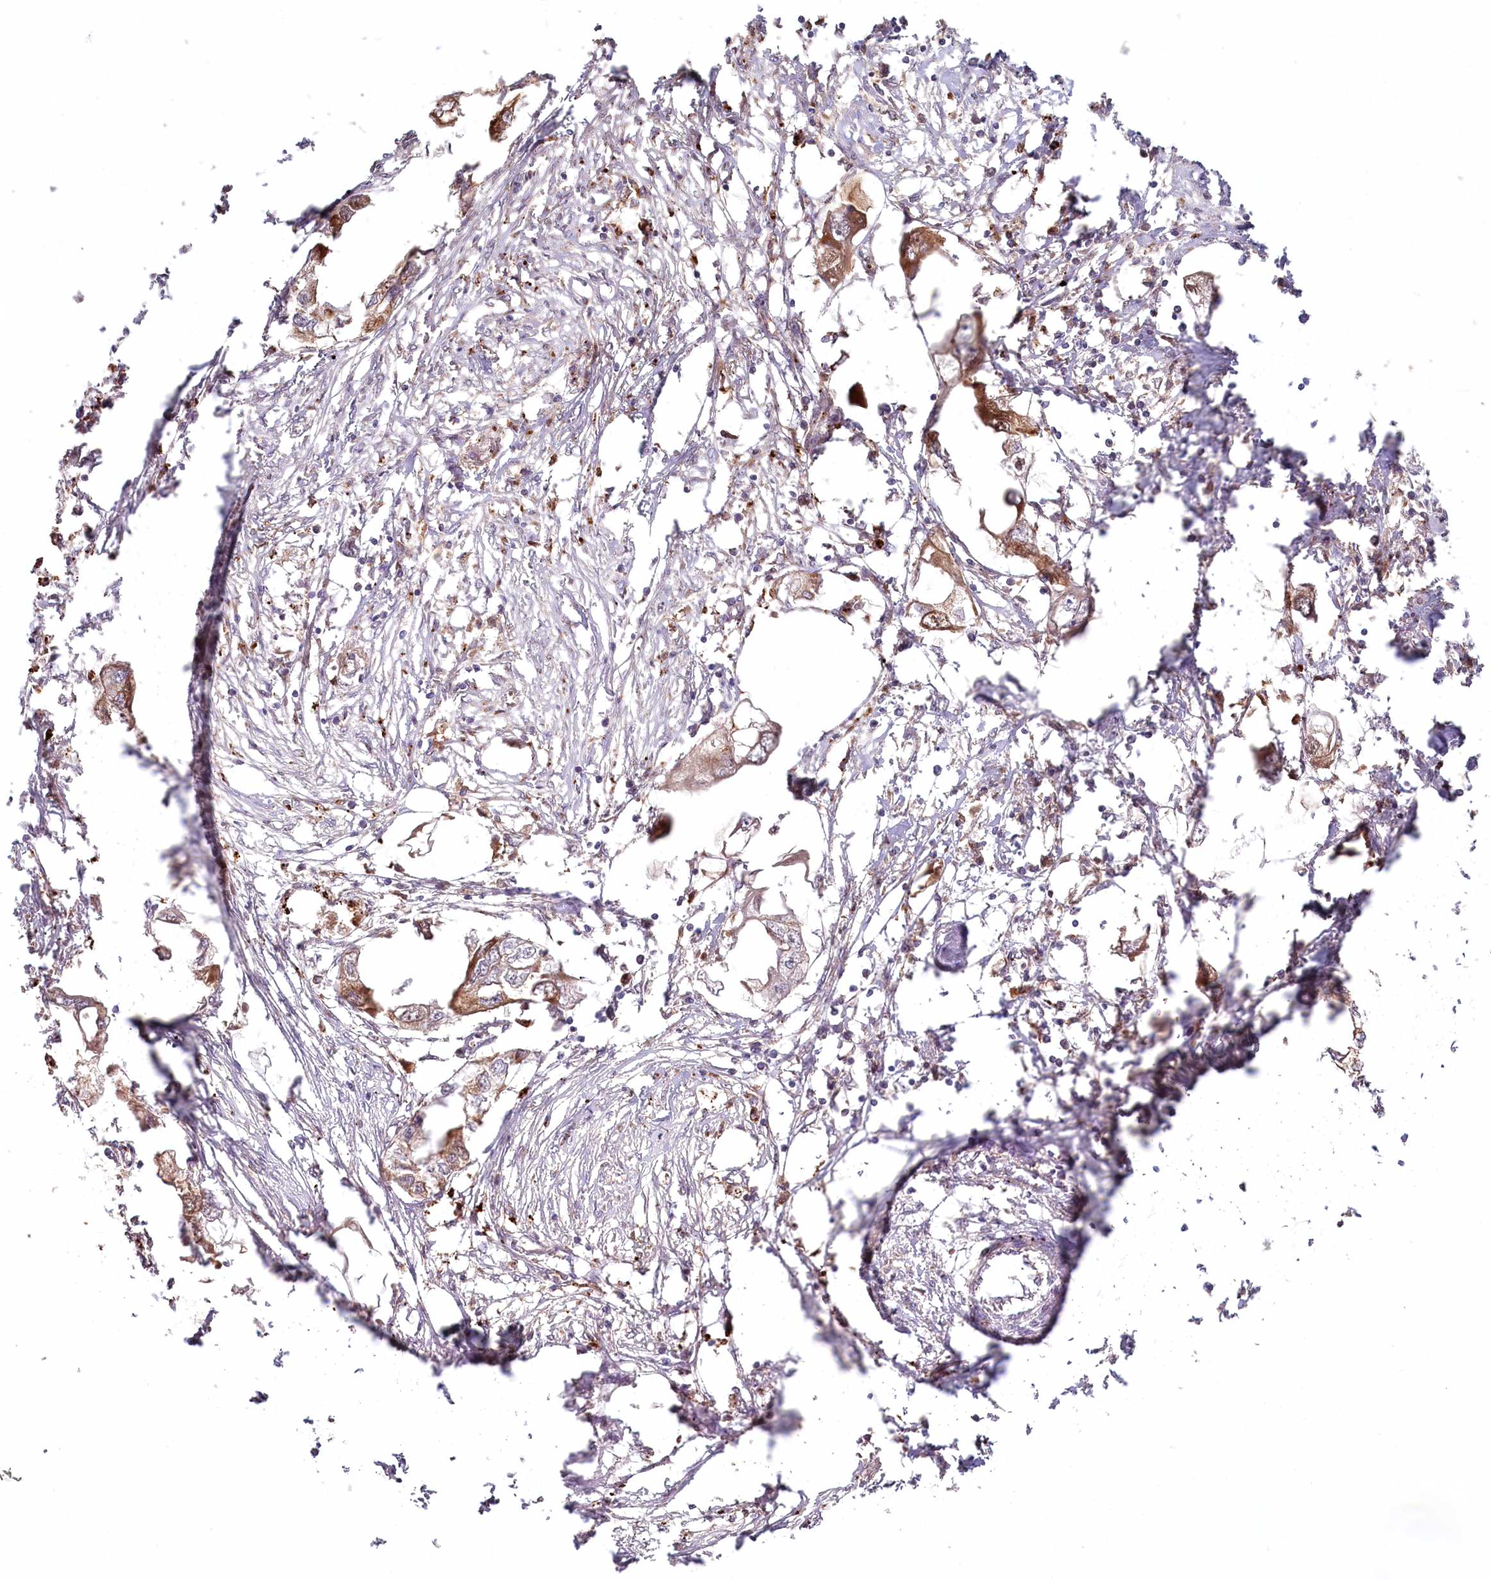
{"staining": {"intensity": "moderate", "quantity": ">75%", "location": "cytoplasmic/membranous"}, "tissue": "endometrial cancer", "cell_type": "Tumor cells", "image_type": "cancer", "snomed": [{"axis": "morphology", "description": "Adenocarcinoma, NOS"}, {"axis": "morphology", "description": "Adenocarcinoma, metastatic, NOS"}, {"axis": "topography", "description": "Adipose tissue"}, {"axis": "topography", "description": "Endometrium"}], "caption": "IHC histopathology image of endometrial cancer (metastatic adenocarcinoma) stained for a protein (brown), which reveals medium levels of moderate cytoplasmic/membranous expression in about >75% of tumor cells.", "gene": "PSAPL1", "patient": {"sex": "female", "age": 67}}